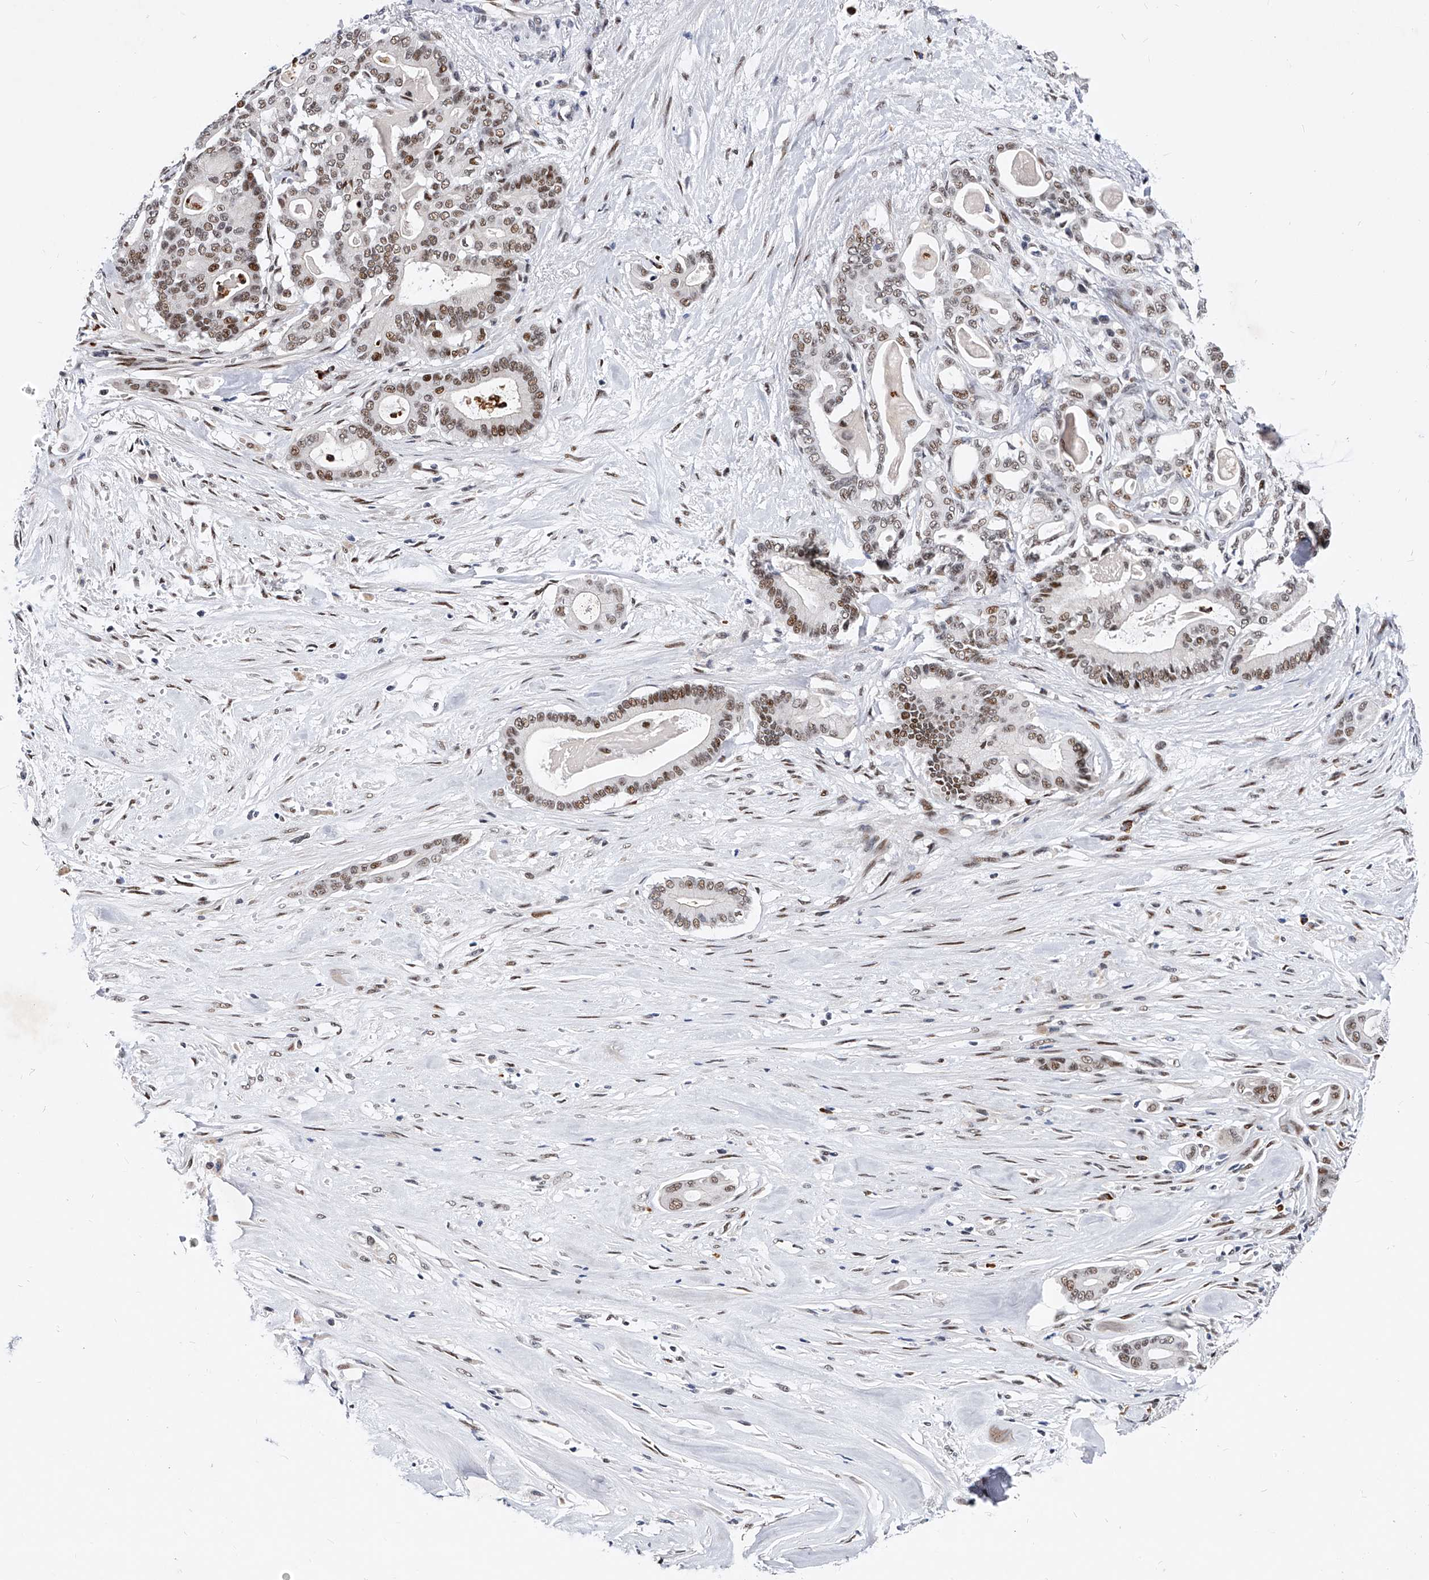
{"staining": {"intensity": "moderate", "quantity": "25%-75%", "location": "nuclear"}, "tissue": "pancreatic cancer", "cell_type": "Tumor cells", "image_type": "cancer", "snomed": [{"axis": "morphology", "description": "Adenocarcinoma, NOS"}, {"axis": "topography", "description": "Pancreas"}], "caption": "Protein expression analysis of human adenocarcinoma (pancreatic) reveals moderate nuclear positivity in approximately 25%-75% of tumor cells.", "gene": "TESK2", "patient": {"sex": "male", "age": 63}}